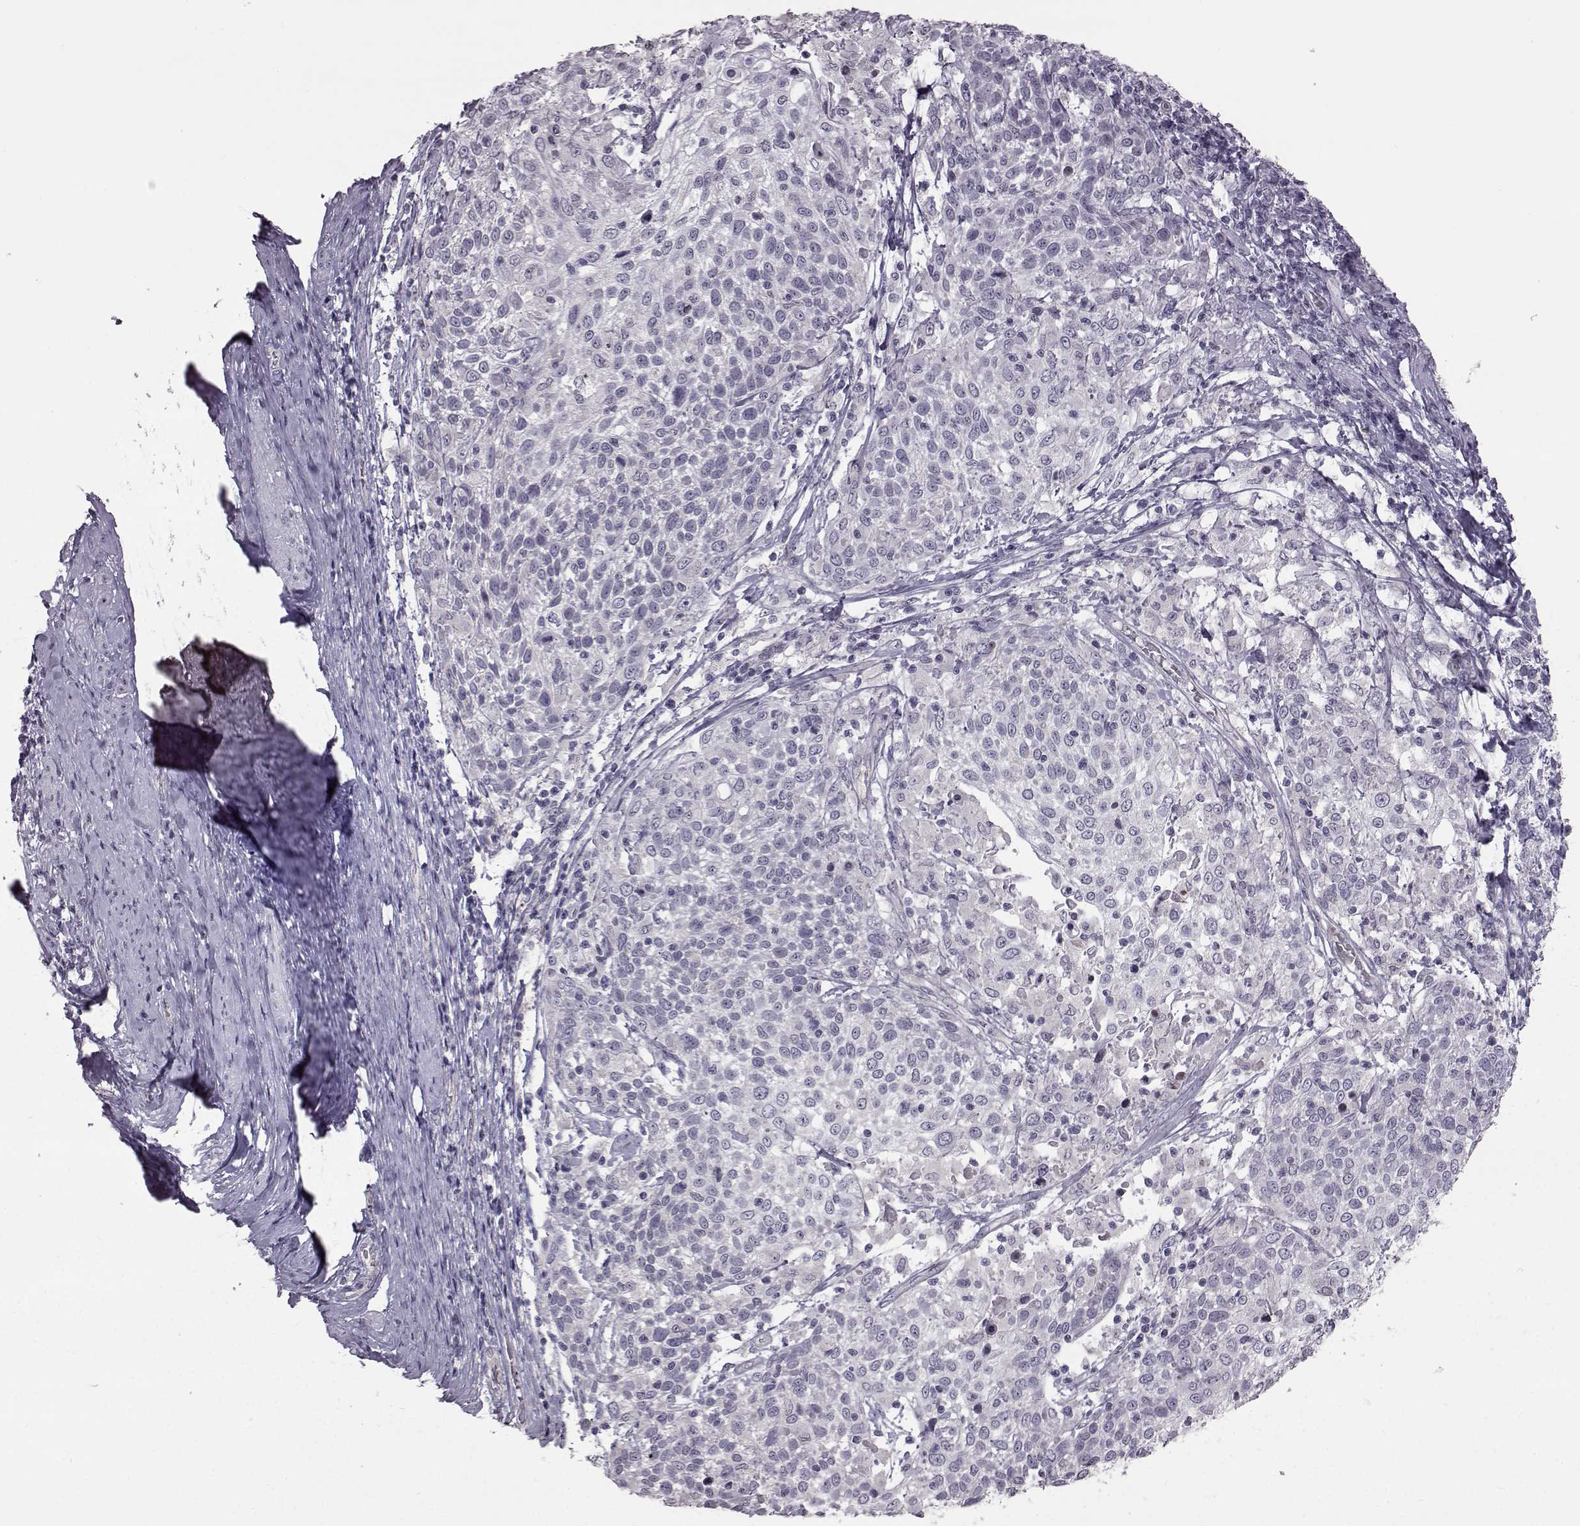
{"staining": {"intensity": "negative", "quantity": "none", "location": "none"}, "tissue": "cervical cancer", "cell_type": "Tumor cells", "image_type": "cancer", "snomed": [{"axis": "morphology", "description": "Squamous cell carcinoma, NOS"}, {"axis": "topography", "description": "Cervix"}], "caption": "The photomicrograph displays no significant expression in tumor cells of squamous cell carcinoma (cervical).", "gene": "GAL", "patient": {"sex": "female", "age": 61}}